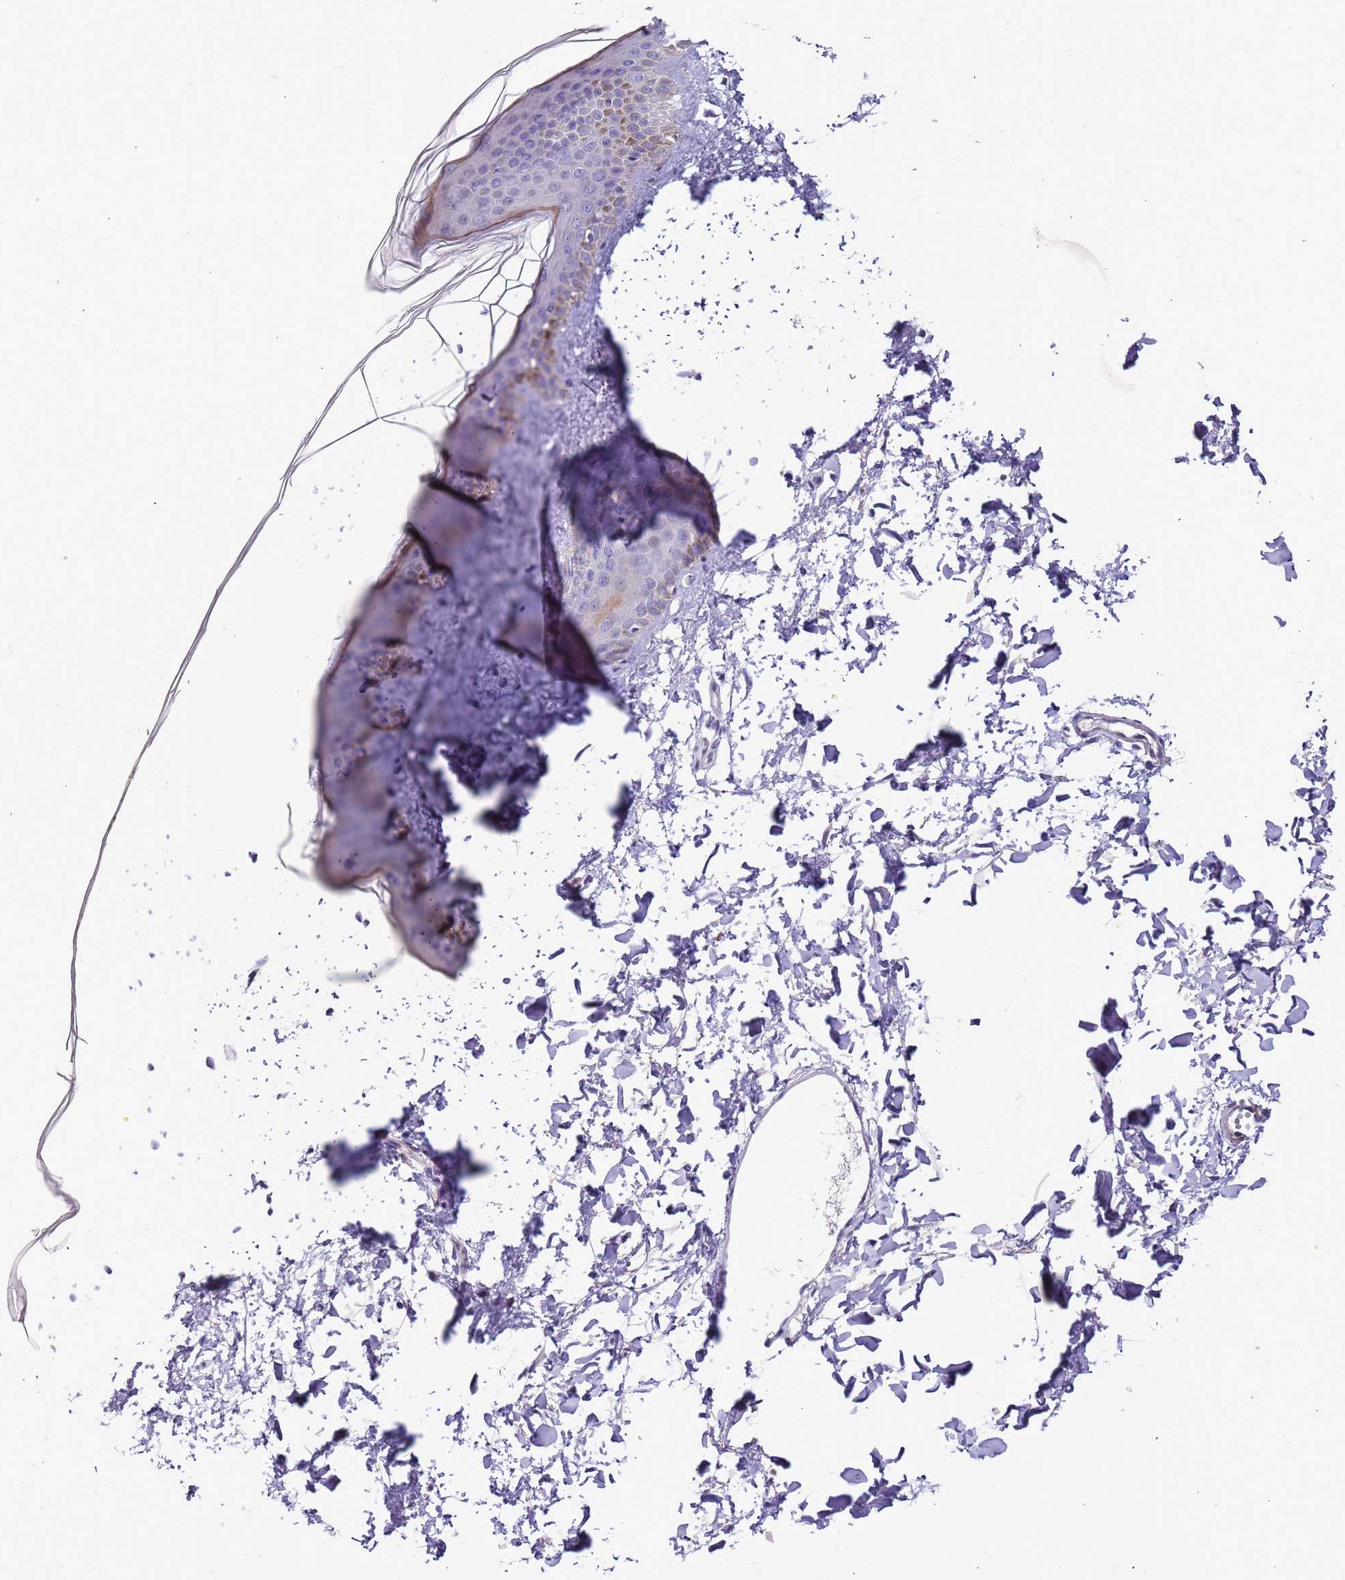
{"staining": {"intensity": "negative", "quantity": "none", "location": "none"}, "tissue": "skin", "cell_type": "Fibroblasts", "image_type": "normal", "snomed": [{"axis": "morphology", "description": "Normal tissue, NOS"}, {"axis": "topography", "description": "Skin"}], "caption": "Human skin stained for a protein using immunohistochemistry (IHC) reveals no positivity in fibroblasts.", "gene": "PLEKHH1", "patient": {"sex": "female", "age": 58}}